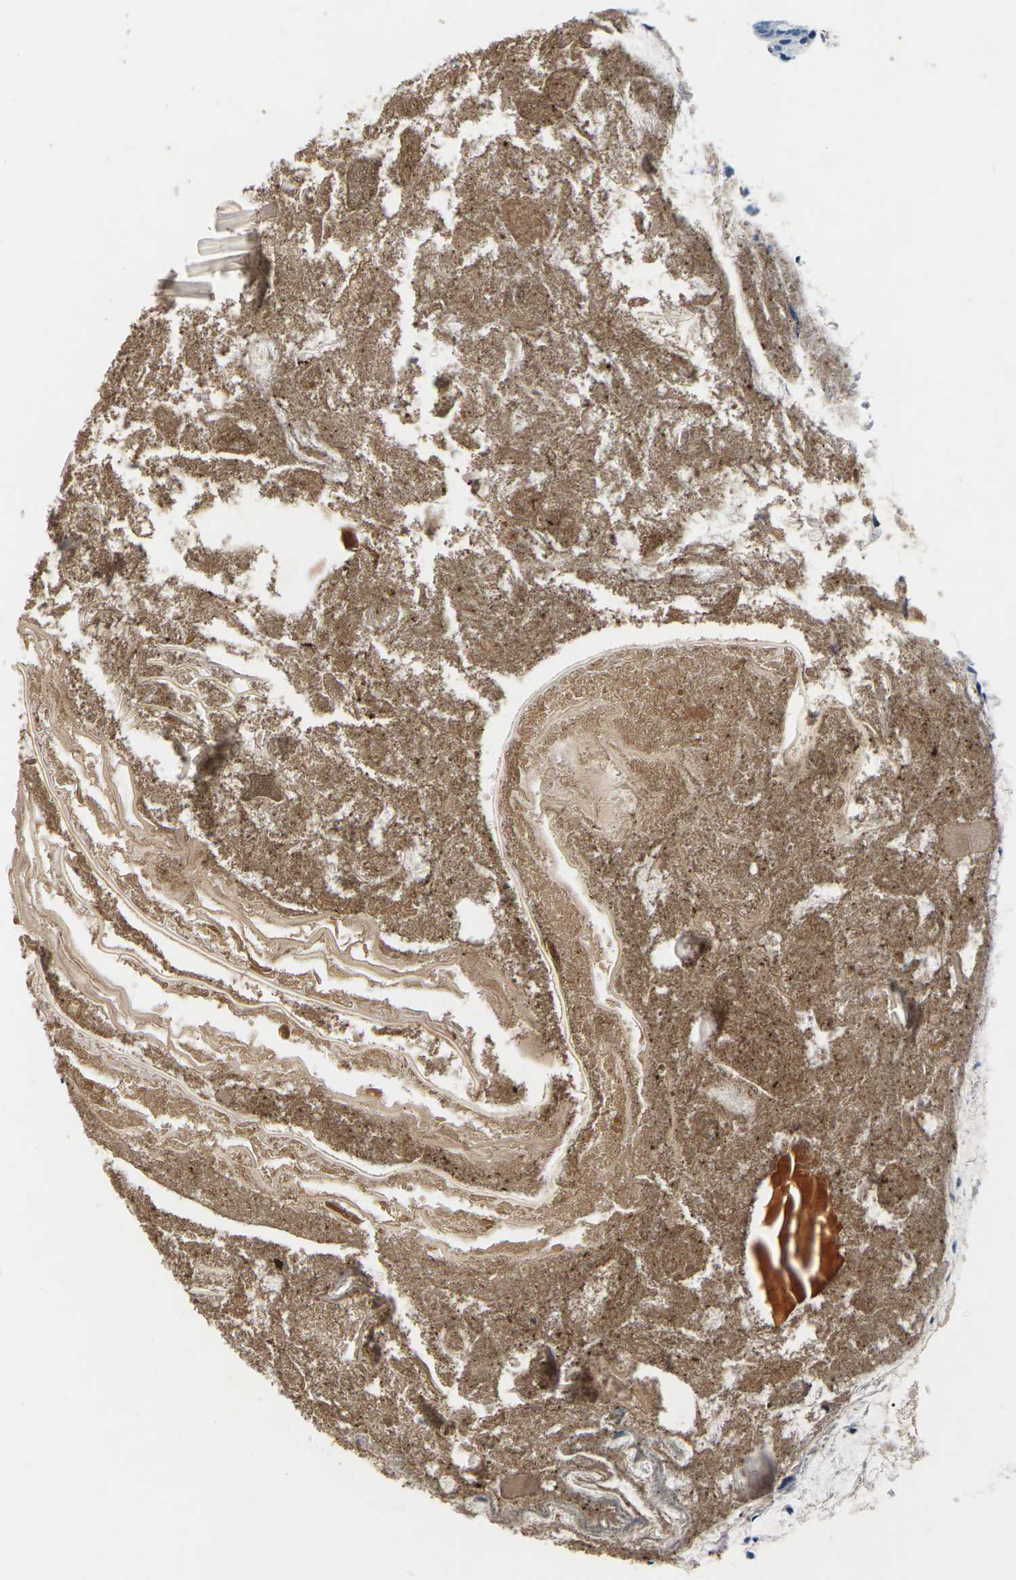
{"staining": {"intensity": "negative", "quantity": "none", "location": "none"}, "tissue": "appendix", "cell_type": "Glandular cells", "image_type": "normal", "snomed": [{"axis": "morphology", "description": "Normal tissue, NOS"}, {"axis": "topography", "description": "Appendix"}], "caption": "The image shows no significant expression in glandular cells of appendix.", "gene": "UMOD", "patient": {"sex": "male", "age": 52}}